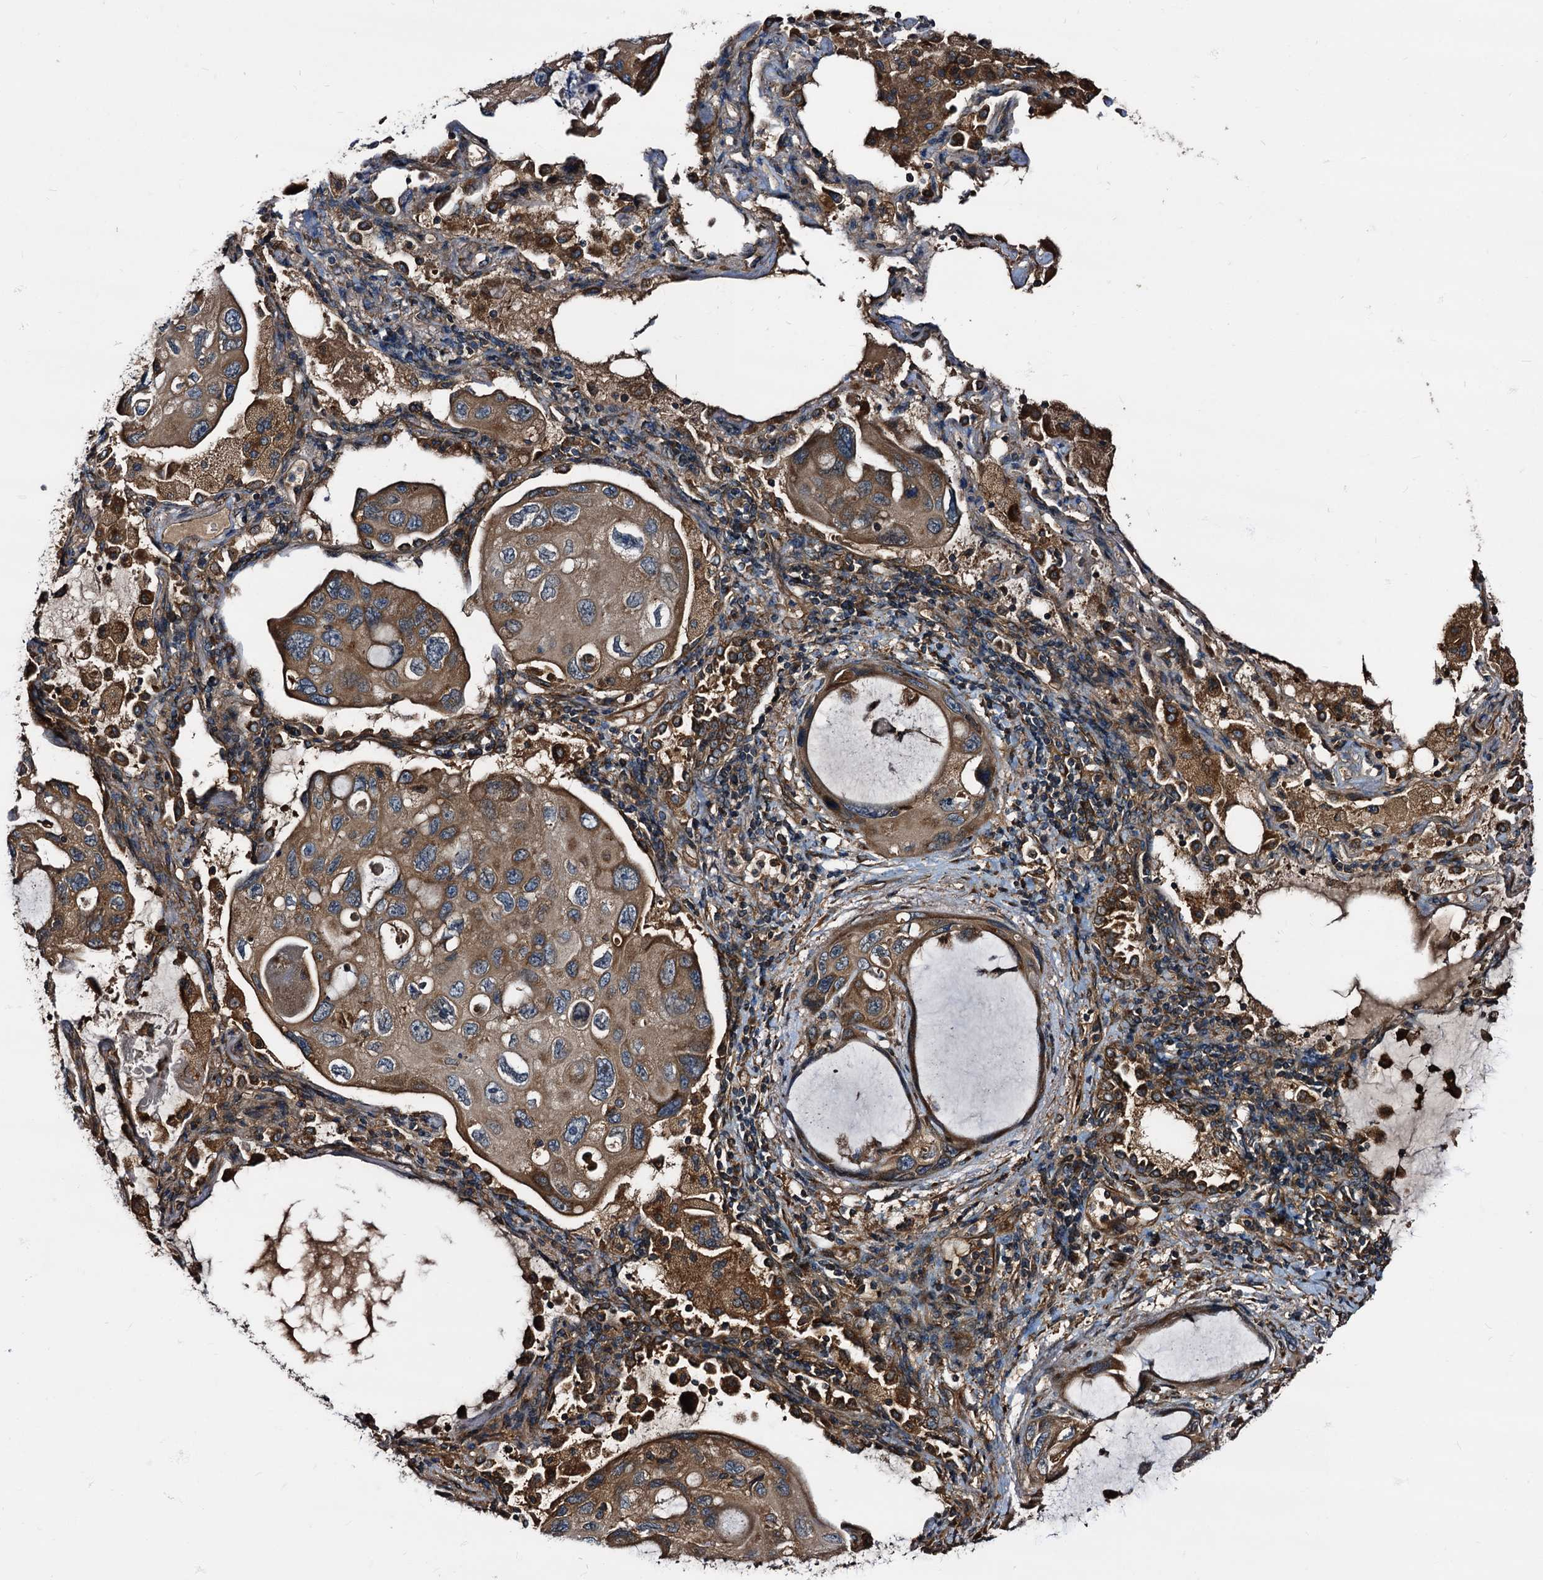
{"staining": {"intensity": "moderate", "quantity": ">75%", "location": "cytoplasmic/membranous"}, "tissue": "lung cancer", "cell_type": "Tumor cells", "image_type": "cancer", "snomed": [{"axis": "morphology", "description": "Squamous cell carcinoma, NOS"}, {"axis": "topography", "description": "Lung"}], "caption": "An image of squamous cell carcinoma (lung) stained for a protein shows moderate cytoplasmic/membranous brown staining in tumor cells.", "gene": "PEX5", "patient": {"sex": "female", "age": 73}}